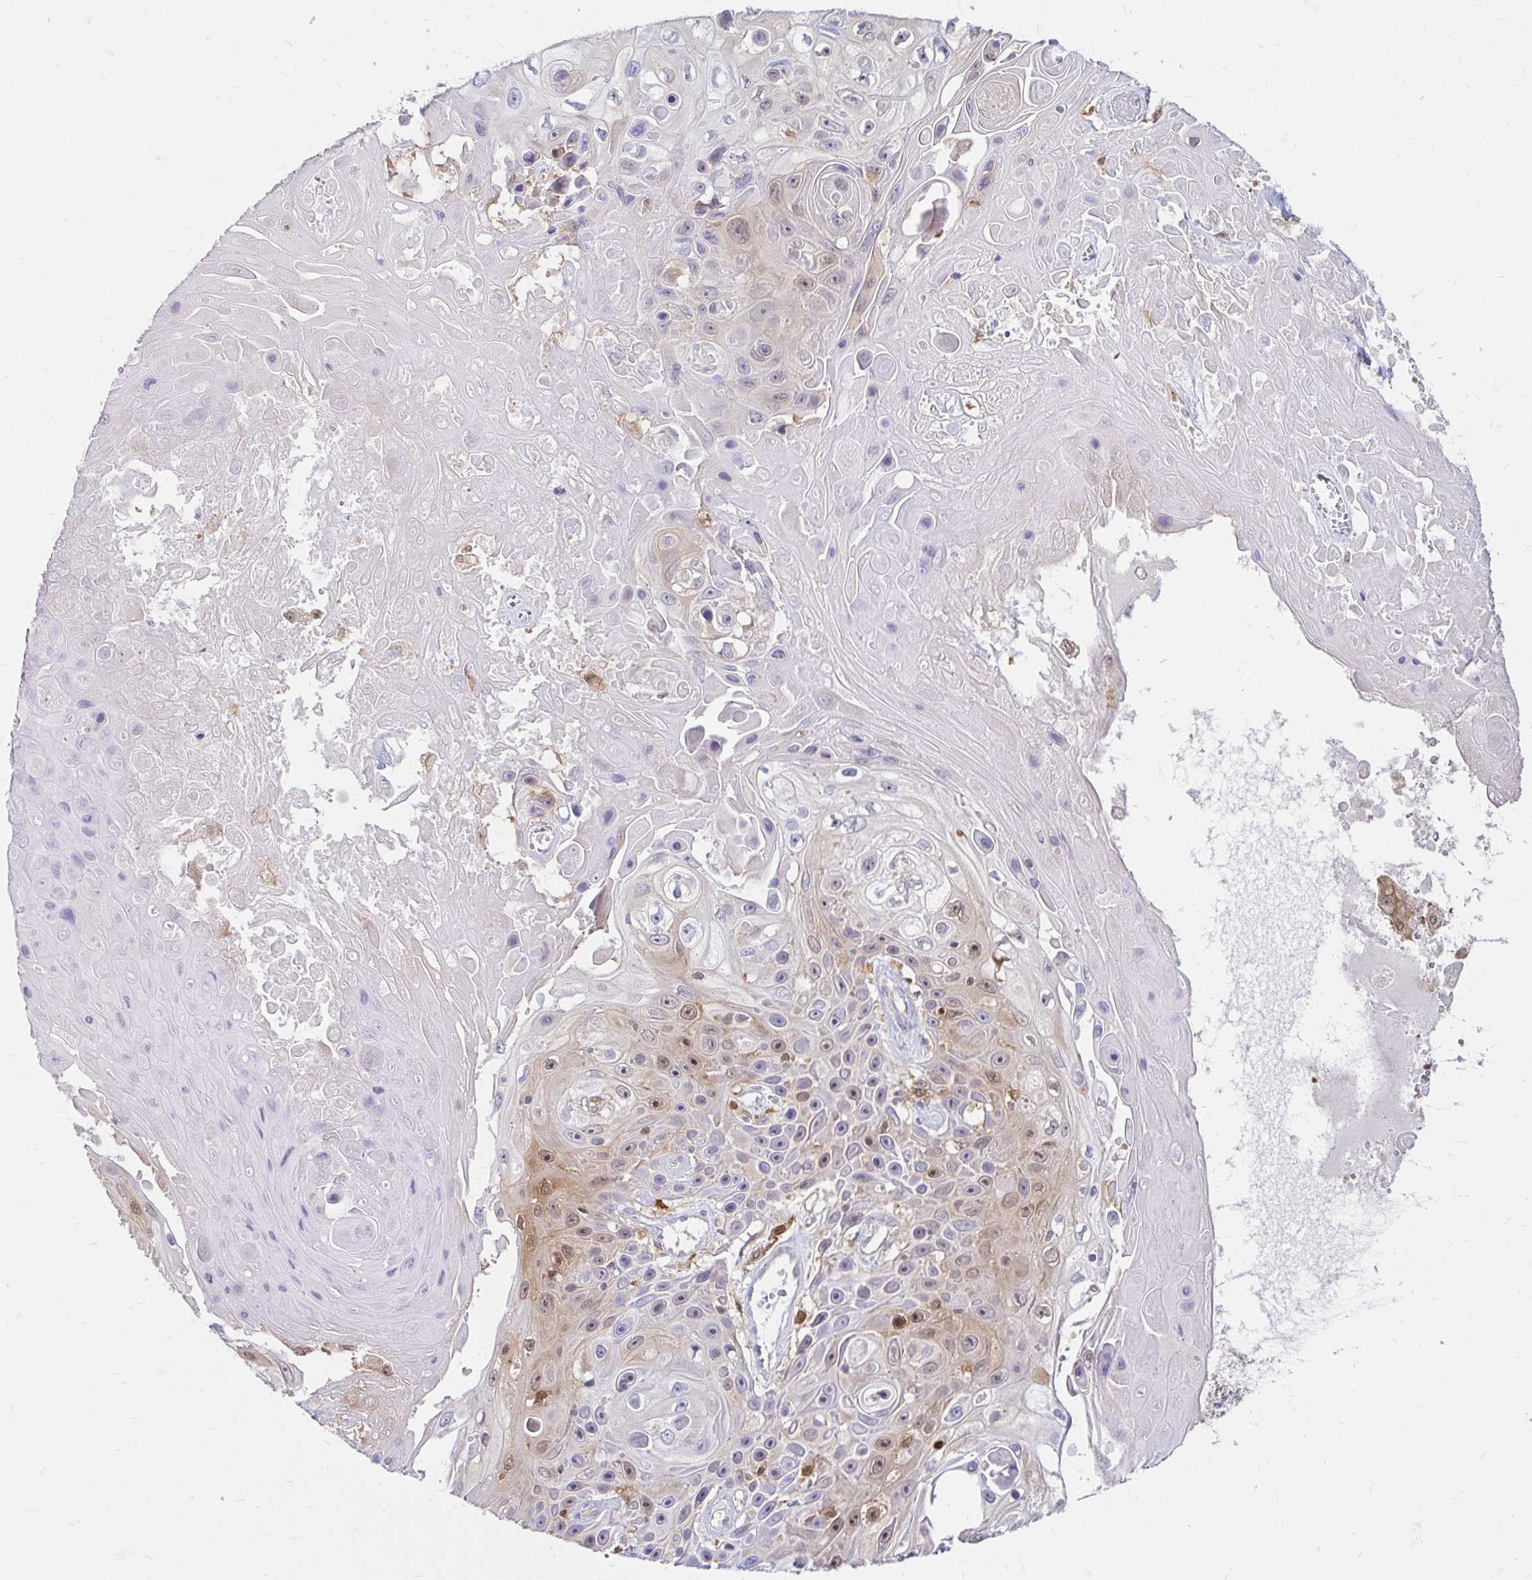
{"staining": {"intensity": "weak", "quantity": "25%-75%", "location": "cytoplasmic/membranous,nuclear"}, "tissue": "skin cancer", "cell_type": "Tumor cells", "image_type": "cancer", "snomed": [{"axis": "morphology", "description": "Squamous cell carcinoma, NOS"}, {"axis": "topography", "description": "Skin"}], "caption": "The micrograph shows staining of skin cancer, revealing weak cytoplasmic/membranous and nuclear protein expression (brown color) within tumor cells.", "gene": "PYCARD", "patient": {"sex": "male", "age": 82}}